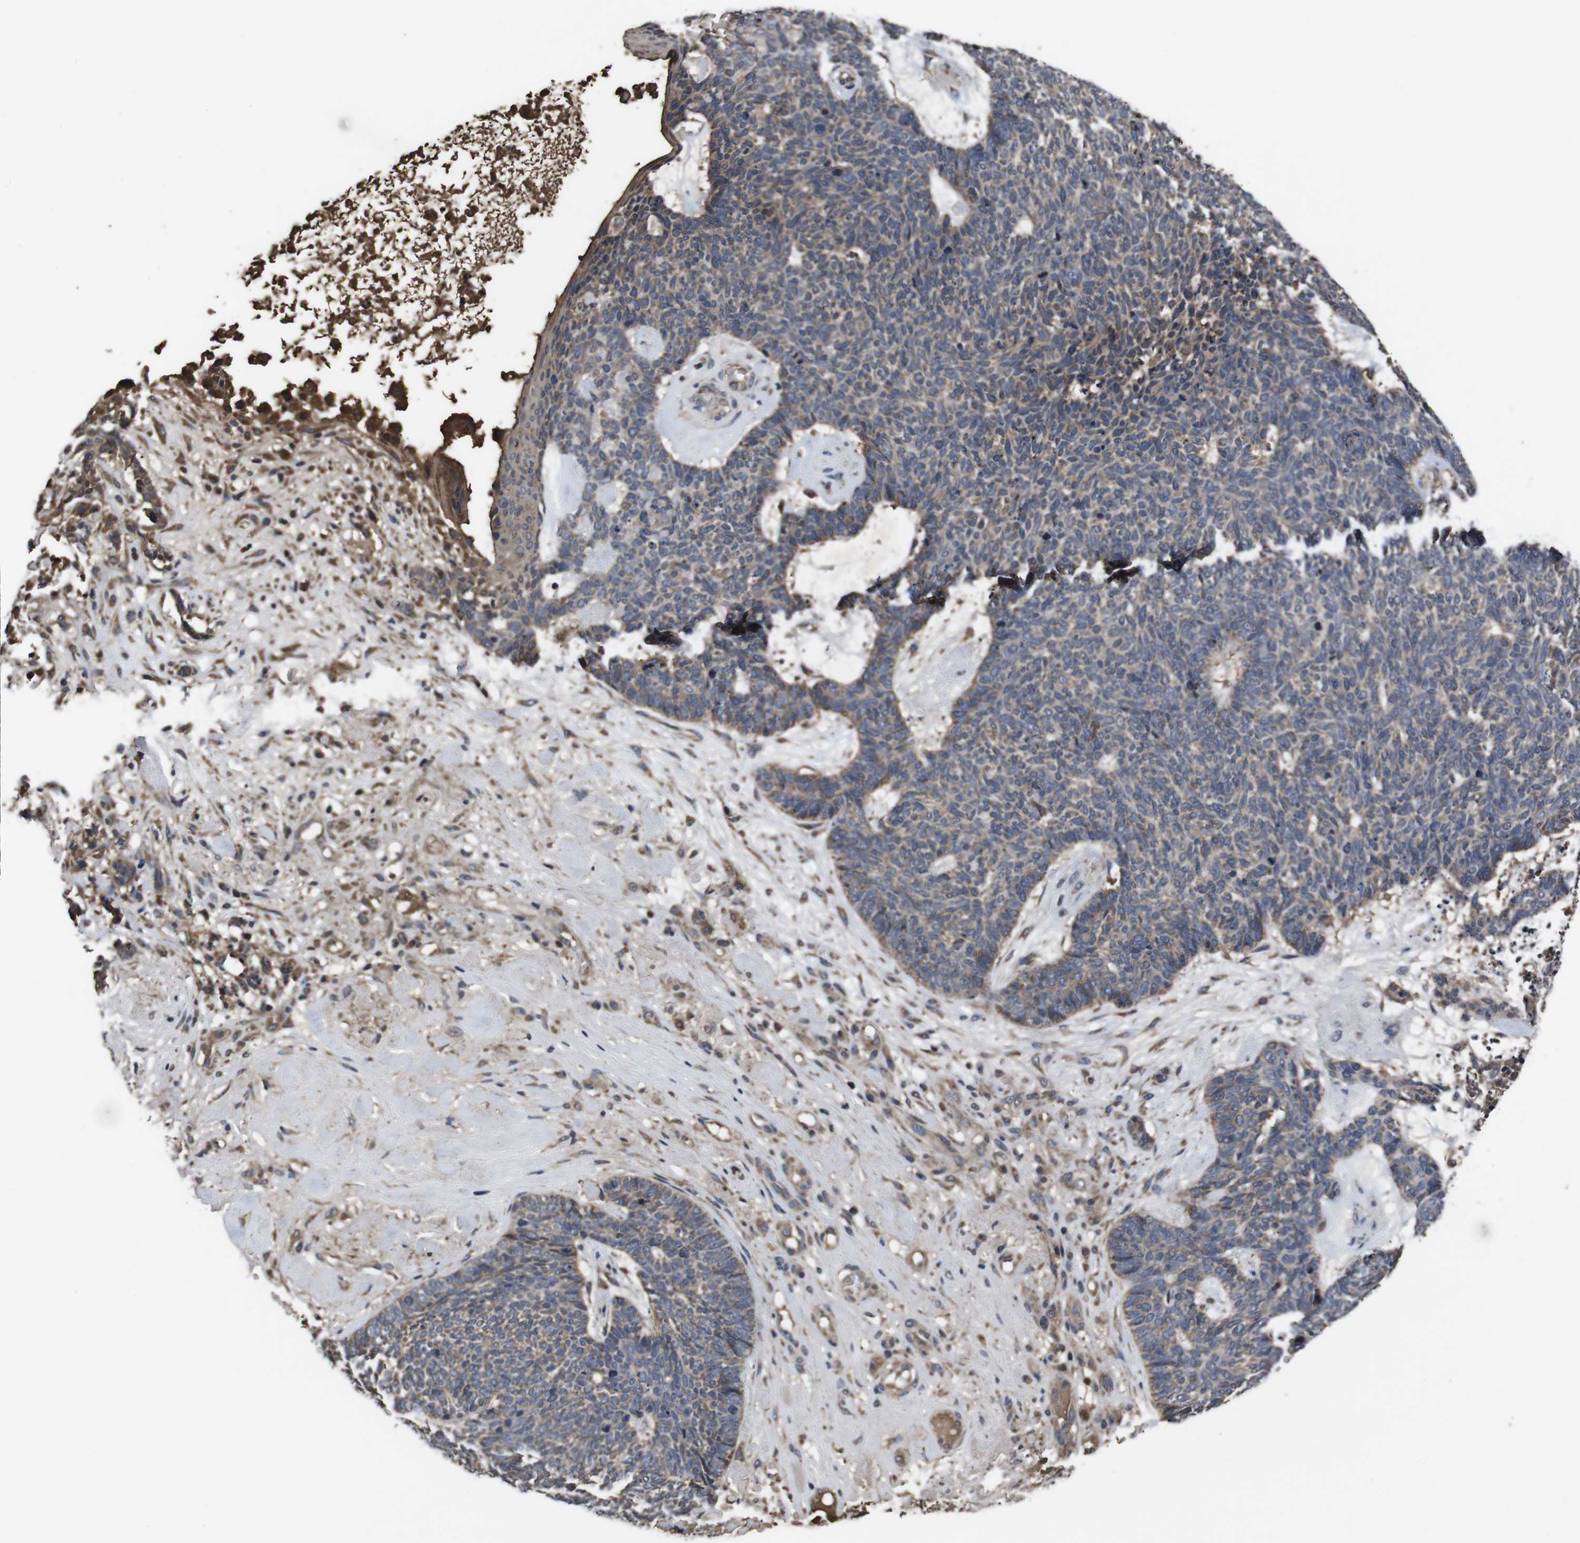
{"staining": {"intensity": "weak", "quantity": "25%-75%", "location": "cytoplasmic/membranous"}, "tissue": "skin cancer", "cell_type": "Tumor cells", "image_type": "cancer", "snomed": [{"axis": "morphology", "description": "Basal cell carcinoma"}, {"axis": "topography", "description": "Skin"}], "caption": "Protein analysis of basal cell carcinoma (skin) tissue shows weak cytoplasmic/membranous staining in approximately 25%-75% of tumor cells.", "gene": "CXCL11", "patient": {"sex": "female", "age": 84}}